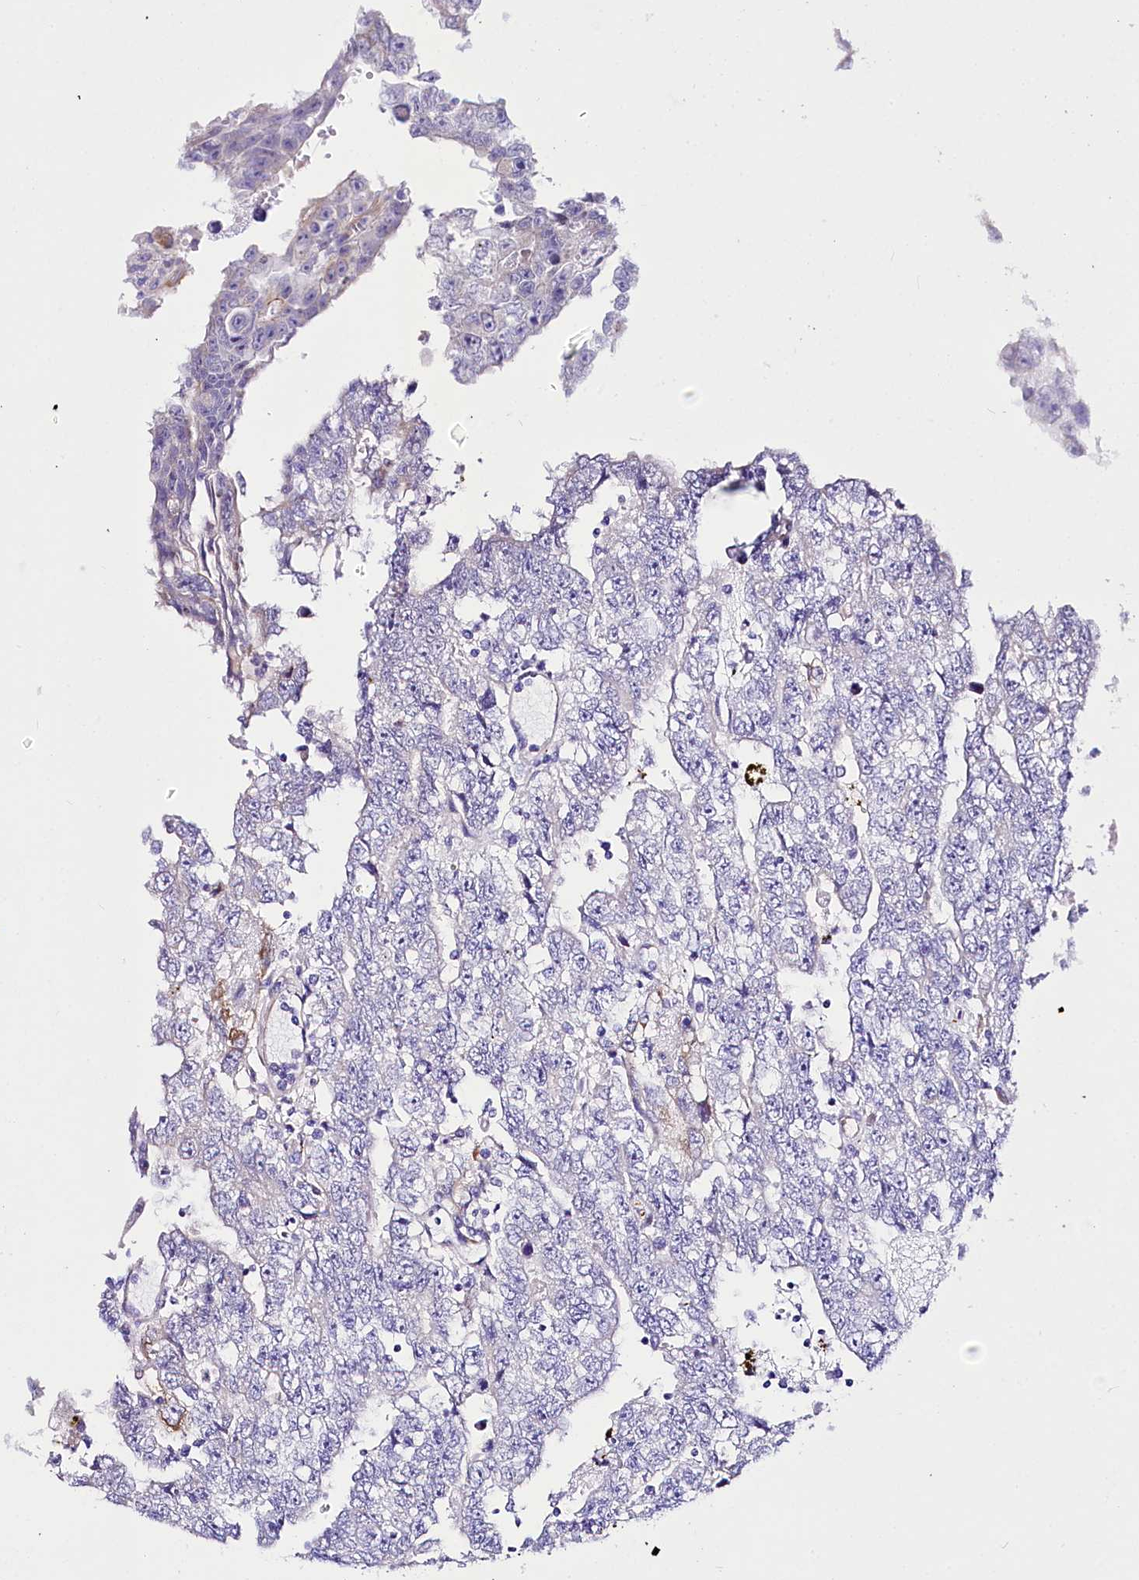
{"staining": {"intensity": "negative", "quantity": "none", "location": "none"}, "tissue": "testis cancer", "cell_type": "Tumor cells", "image_type": "cancer", "snomed": [{"axis": "morphology", "description": "Carcinoma, Embryonal, NOS"}, {"axis": "topography", "description": "Testis"}], "caption": "Protein analysis of testis cancer demonstrates no significant positivity in tumor cells.", "gene": "A2ML1", "patient": {"sex": "male", "age": 25}}